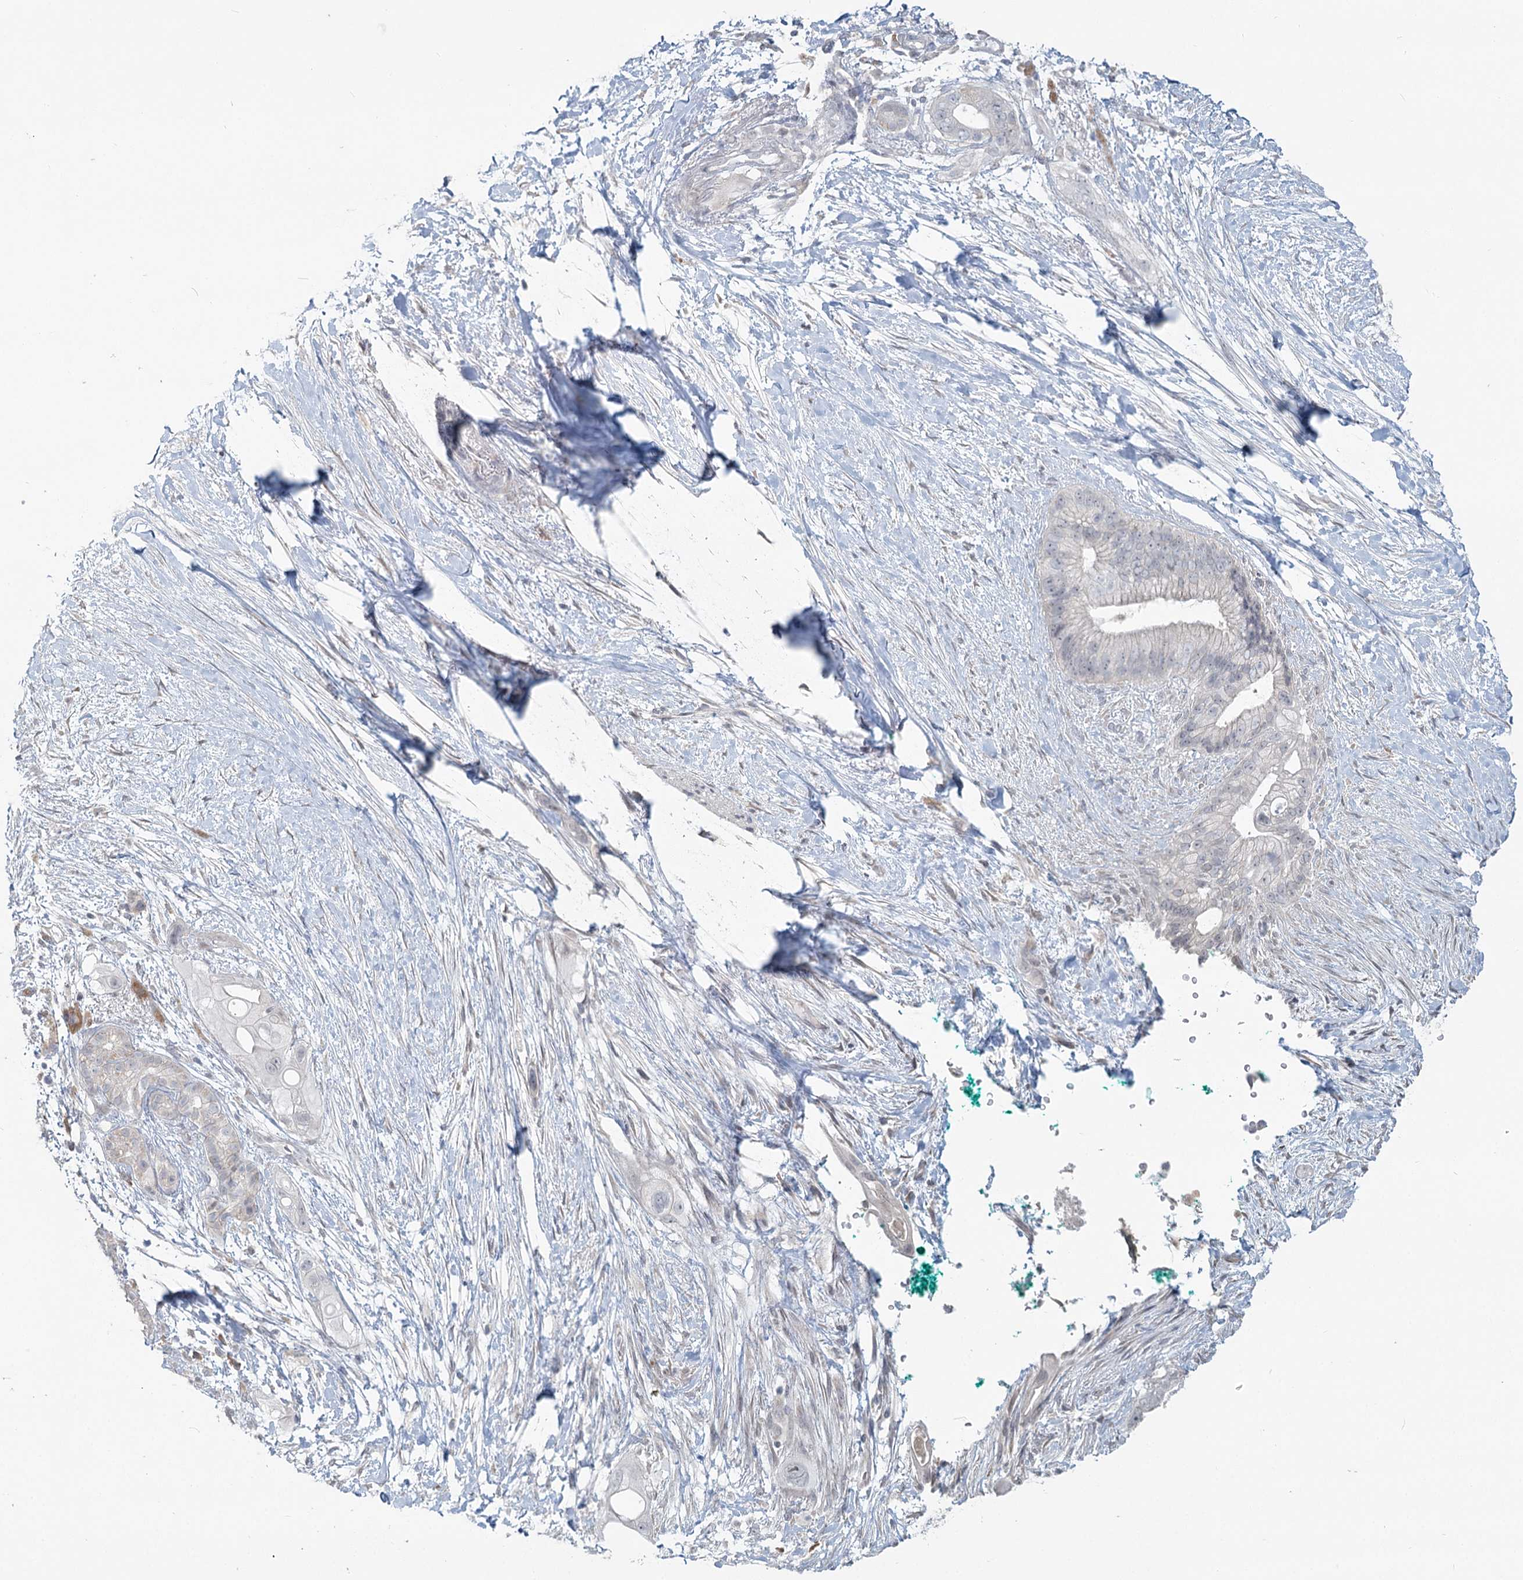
{"staining": {"intensity": "negative", "quantity": "none", "location": "none"}, "tissue": "pancreatic cancer", "cell_type": "Tumor cells", "image_type": "cancer", "snomed": [{"axis": "morphology", "description": "Adenocarcinoma, NOS"}, {"axis": "topography", "description": "Pancreas"}], "caption": "Immunohistochemistry (IHC) of human pancreatic adenocarcinoma reveals no staining in tumor cells. The staining is performed using DAB (3,3'-diaminobenzidine) brown chromogen with nuclei counter-stained in using hematoxylin.", "gene": "SLC9A3", "patient": {"sex": "male", "age": 53}}